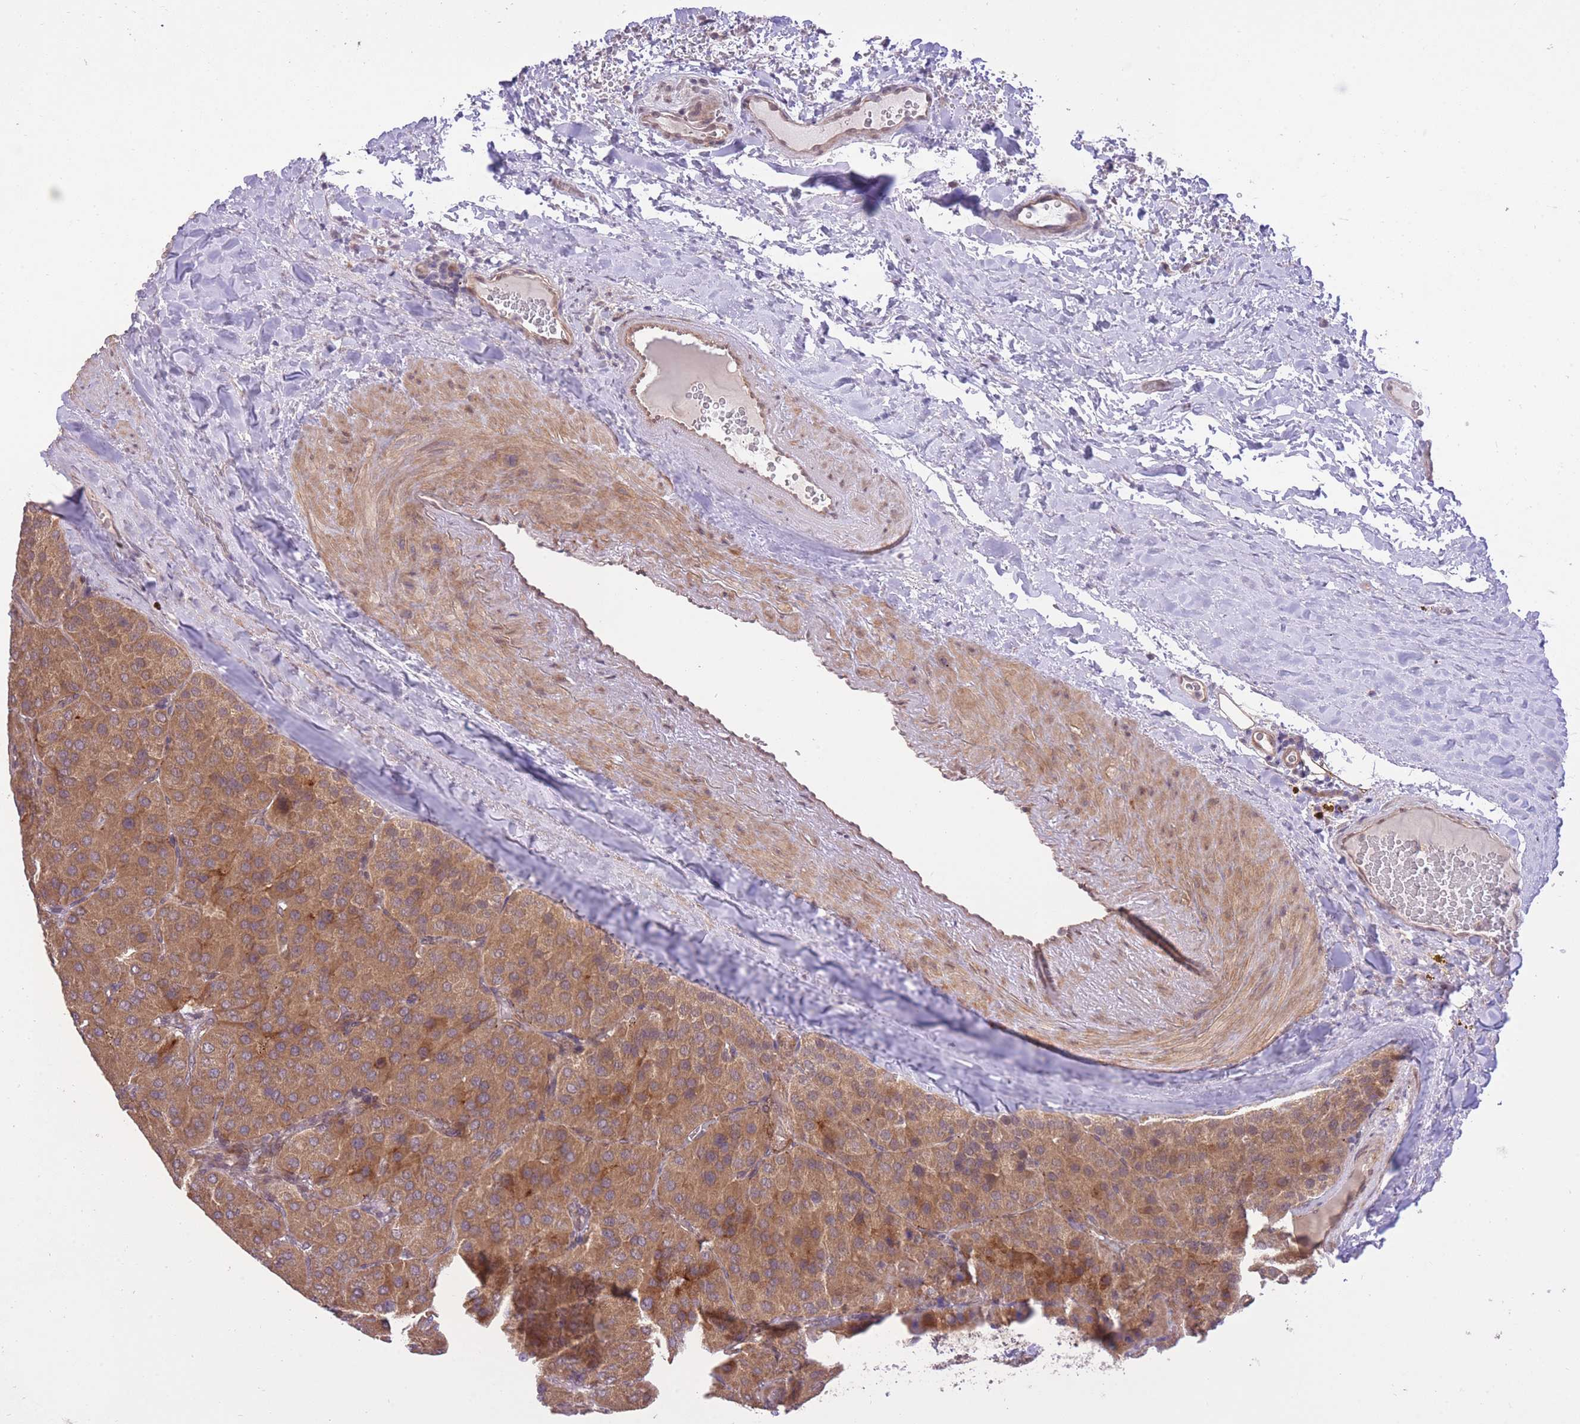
{"staining": {"intensity": "moderate", "quantity": ">75%", "location": "cytoplasmic/membranous"}, "tissue": "parathyroid gland", "cell_type": "Glandular cells", "image_type": "normal", "snomed": [{"axis": "morphology", "description": "Normal tissue, NOS"}, {"axis": "morphology", "description": "Adenoma, NOS"}, {"axis": "topography", "description": "Parathyroid gland"}], "caption": "IHC micrograph of benign parathyroid gland: human parathyroid gland stained using IHC displays medium levels of moderate protein expression localized specifically in the cytoplasmic/membranous of glandular cells, appearing as a cytoplasmic/membranous brown color.", "gene": "ELOA2", "patient": {"sex": "female", "age": 86}}